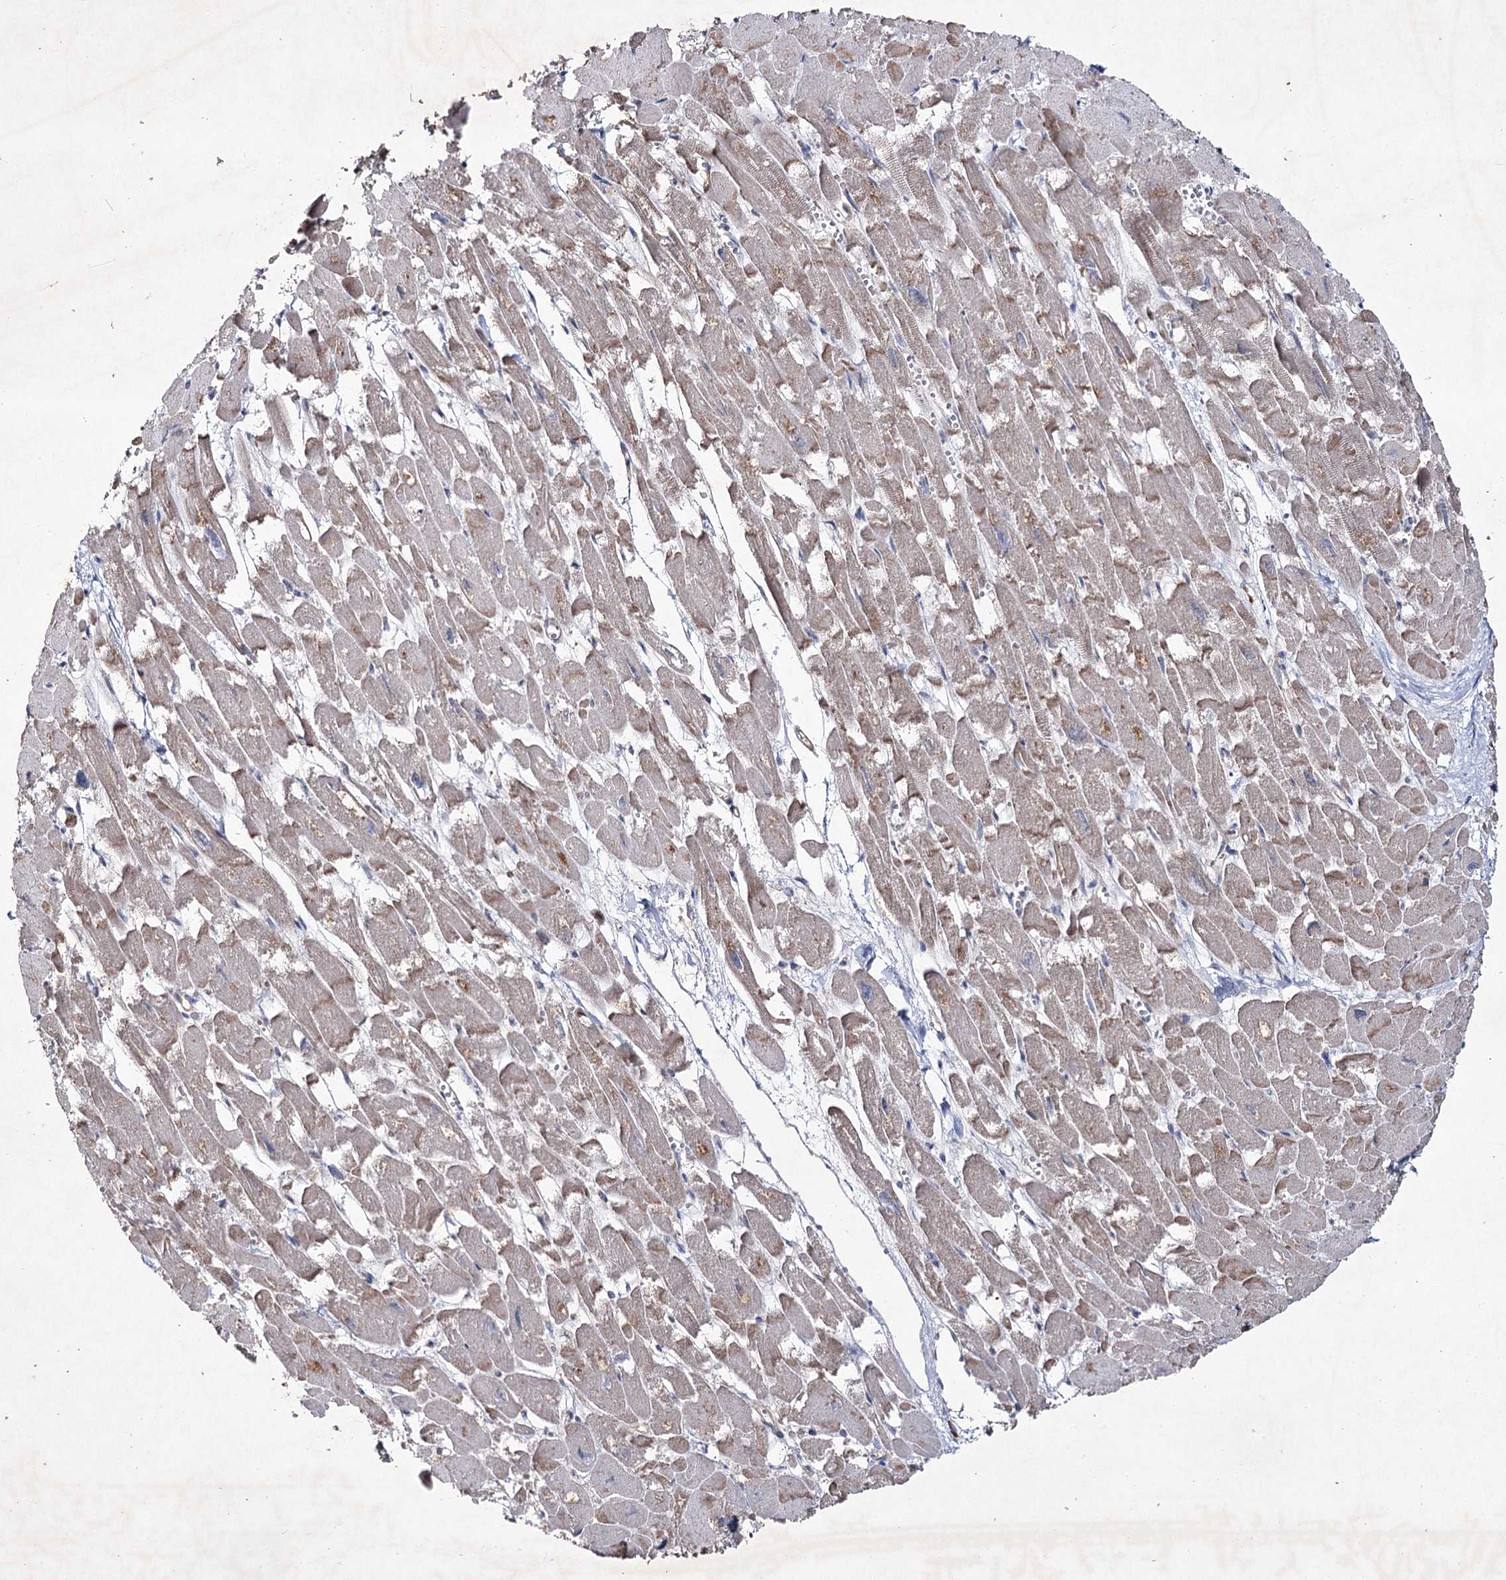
{"staining": {"intensity": "moderate", "quantity": "25%-75%", "location": "cytoplasmic/membranous"}, "tissue": "heart muscle", "cell_type": "Cardiomyocytes", "image_type": "normal", "snomed": [{"axis": "morphology", "description": "Normal tissue, NOS"}, {"axis": "topography", "description": "Heart"}], "caption": "A medium amount of moderate cytoplasmic/membranous staining is appreciated in about 25%-75% of cardiomyocytes in normal heart muscle.", "gene": "SEMA4G", "patient": {"sex": "male", "age": 54}}